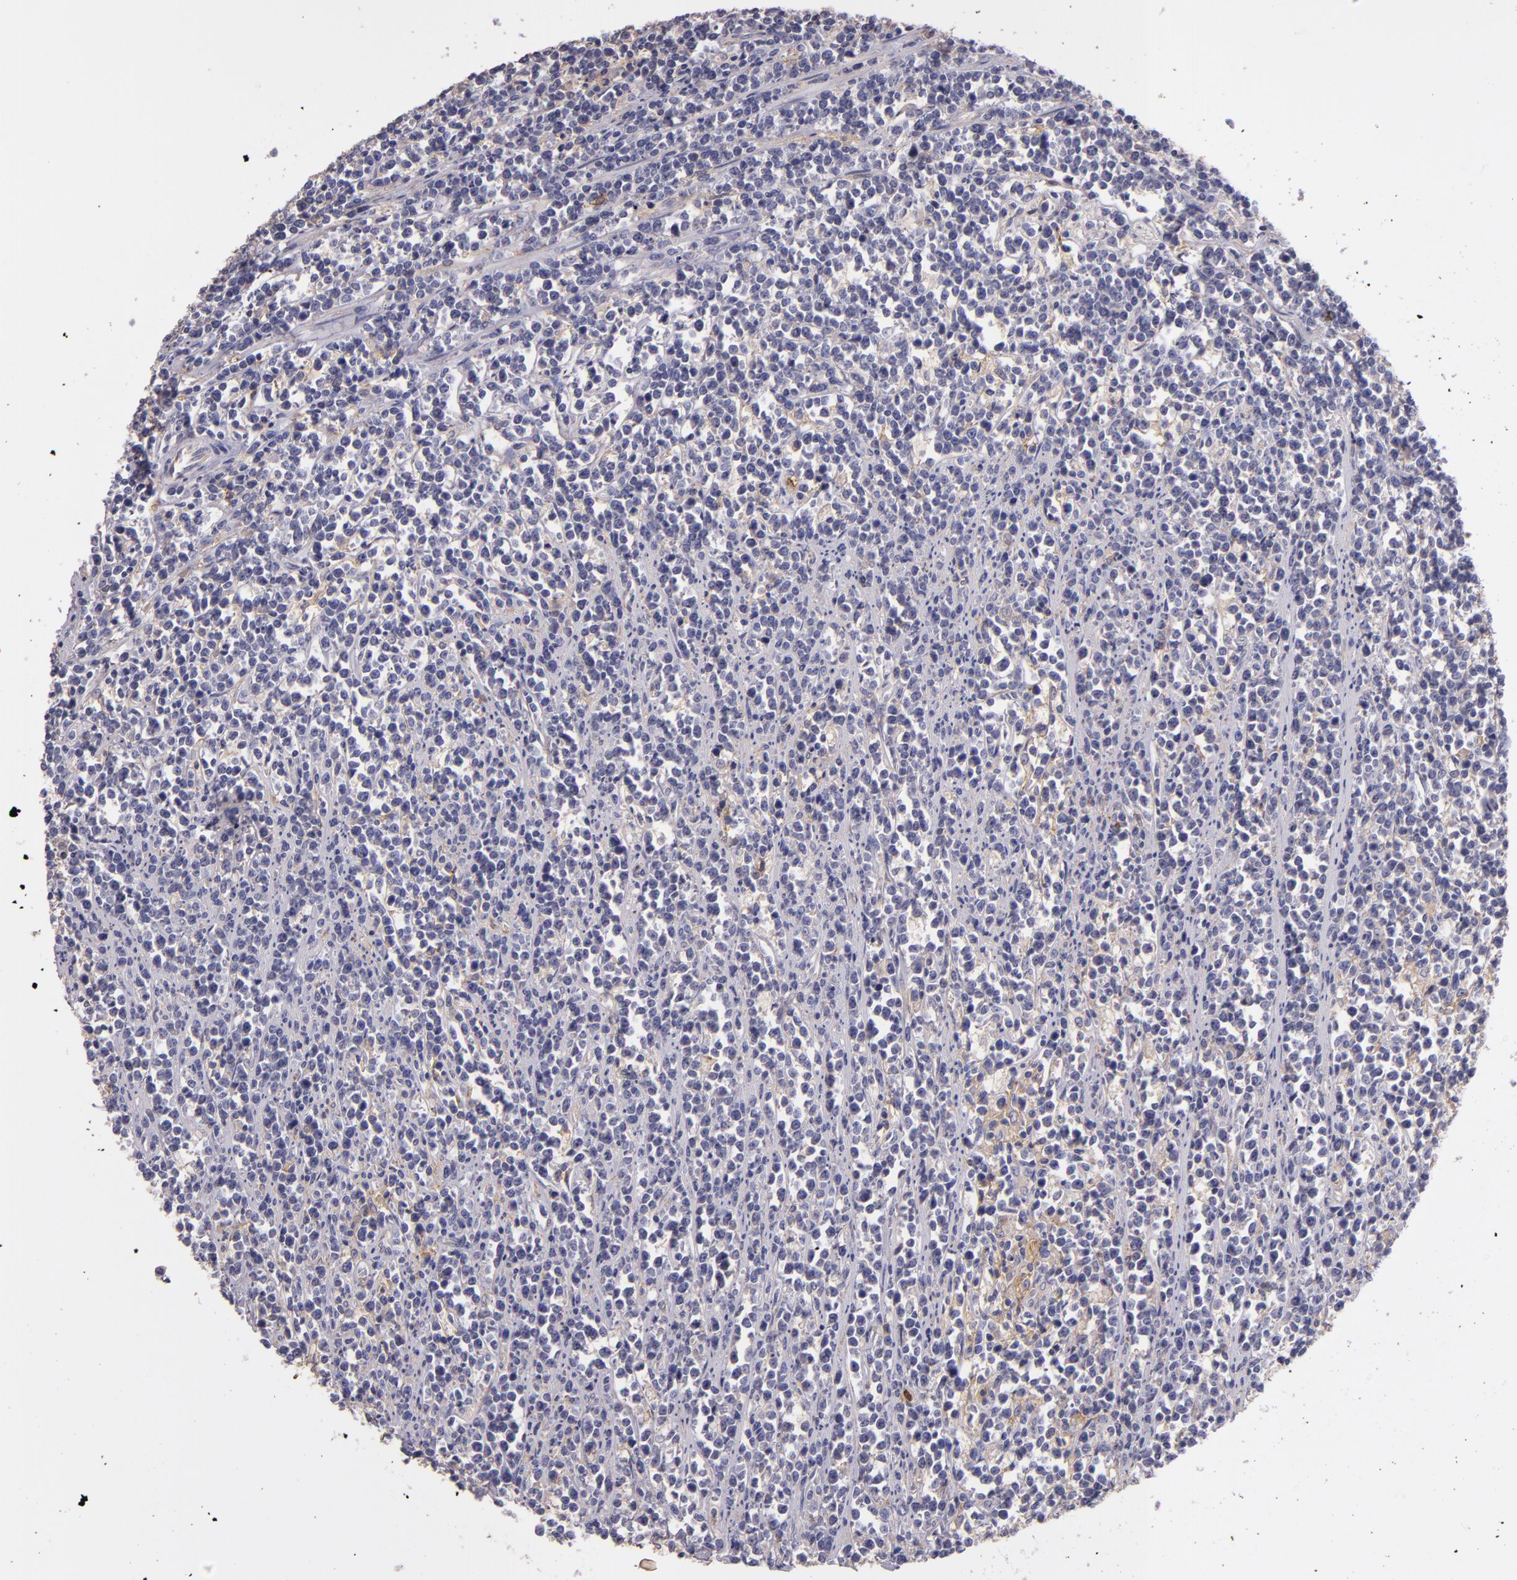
{"staining": {"intensity": "negative", "quantity": "none", "location": "none"}, "tissue": "lymphoma", "cell_type": "Tumor cells", "image_type": "cancer", "snomed": [{"axis": "morphology", "description": "Malignant lymphoma, non-Hodgkin's type, High grade"}, {"axis": "topography", "description": "Small intestine"}, {"axis": "topography", "description": "Colon"}], "caption": "A histopathology image of lymphoma stained for a protein exhibits no brown staining in tumor cells.", "gene": "C5AR1", "patient": {"sex": "male", "age": 8}}